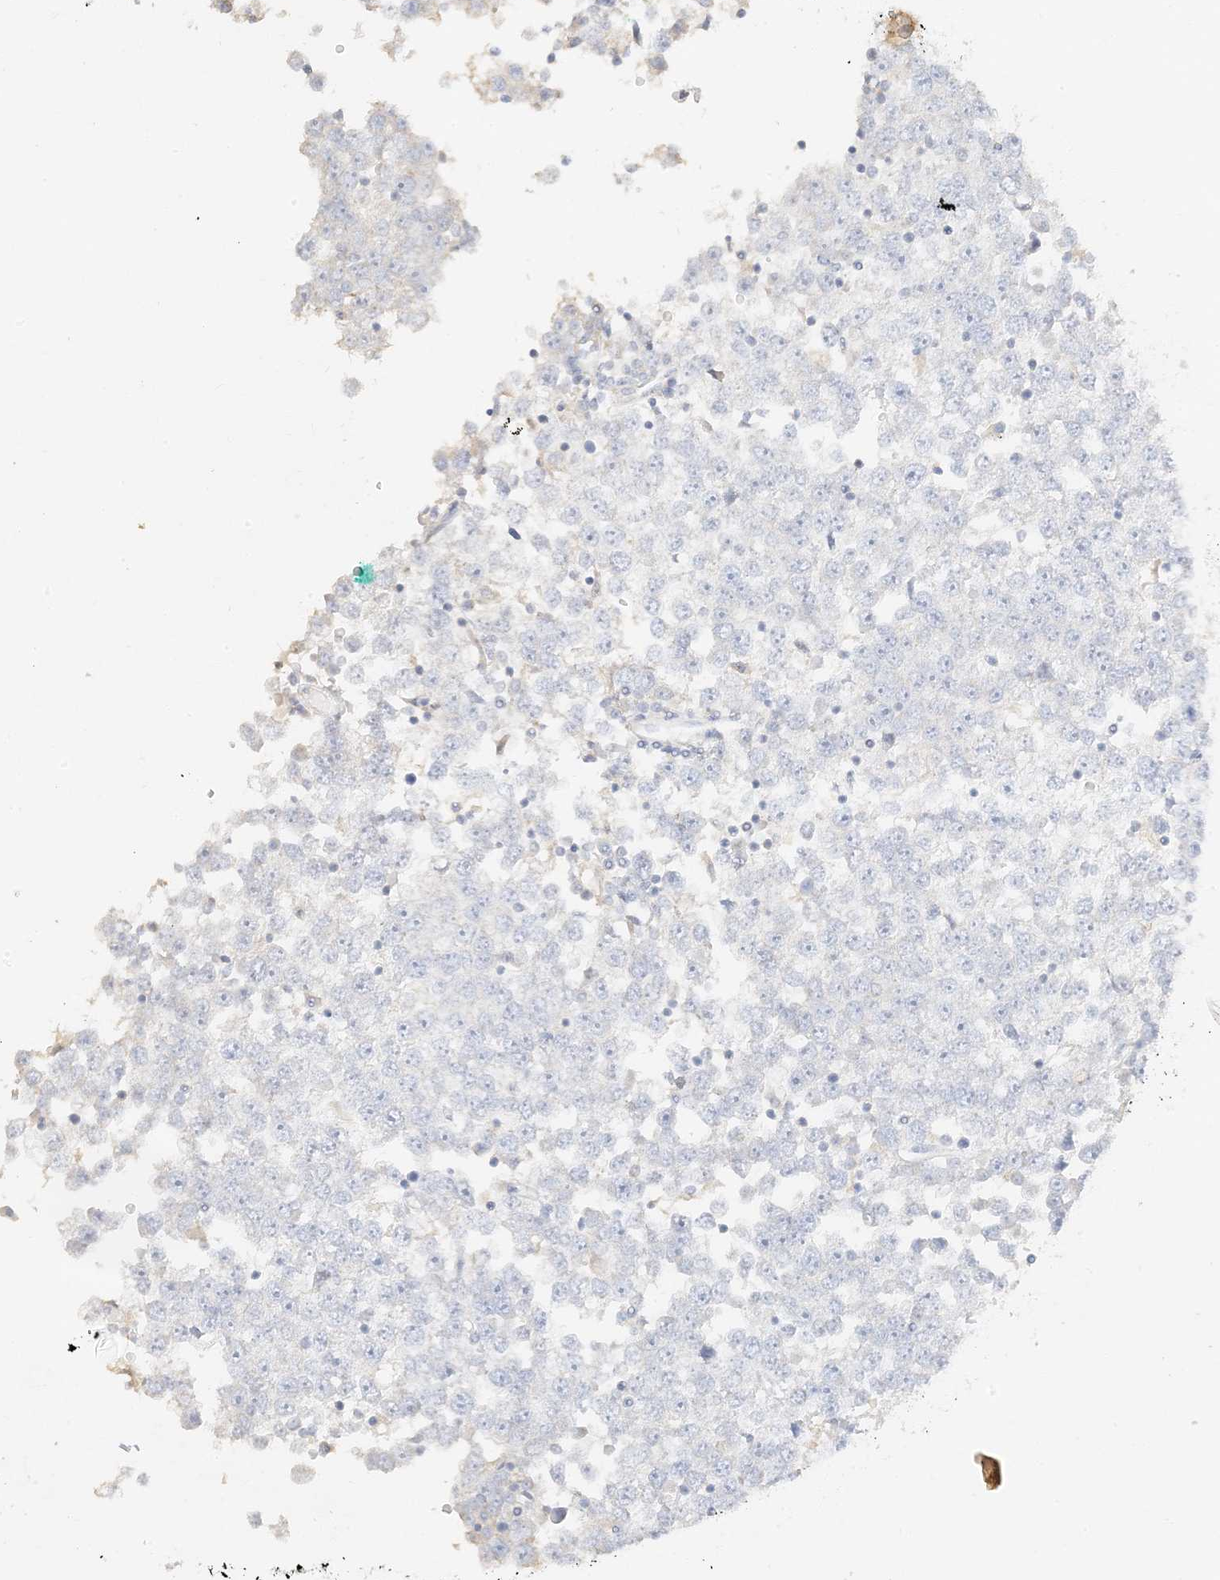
{"staining": {"intensity": "negative", "quantity": "none", "location": "none"}, "tissue": "testis cancer", "cell_type": "Tumor cells", "image_type": "cancer", "snomed": [{"axis": "morphology", "description": "Seminoma, NOS"}, {"axis": "topography", "description": "Testis"}], "caption": "Histopathology image shows no protein positivity in tumor cells of testis cancer tissue.", "gene": "ZBTB41", "patient": {"sex": "male", "age": 65}}